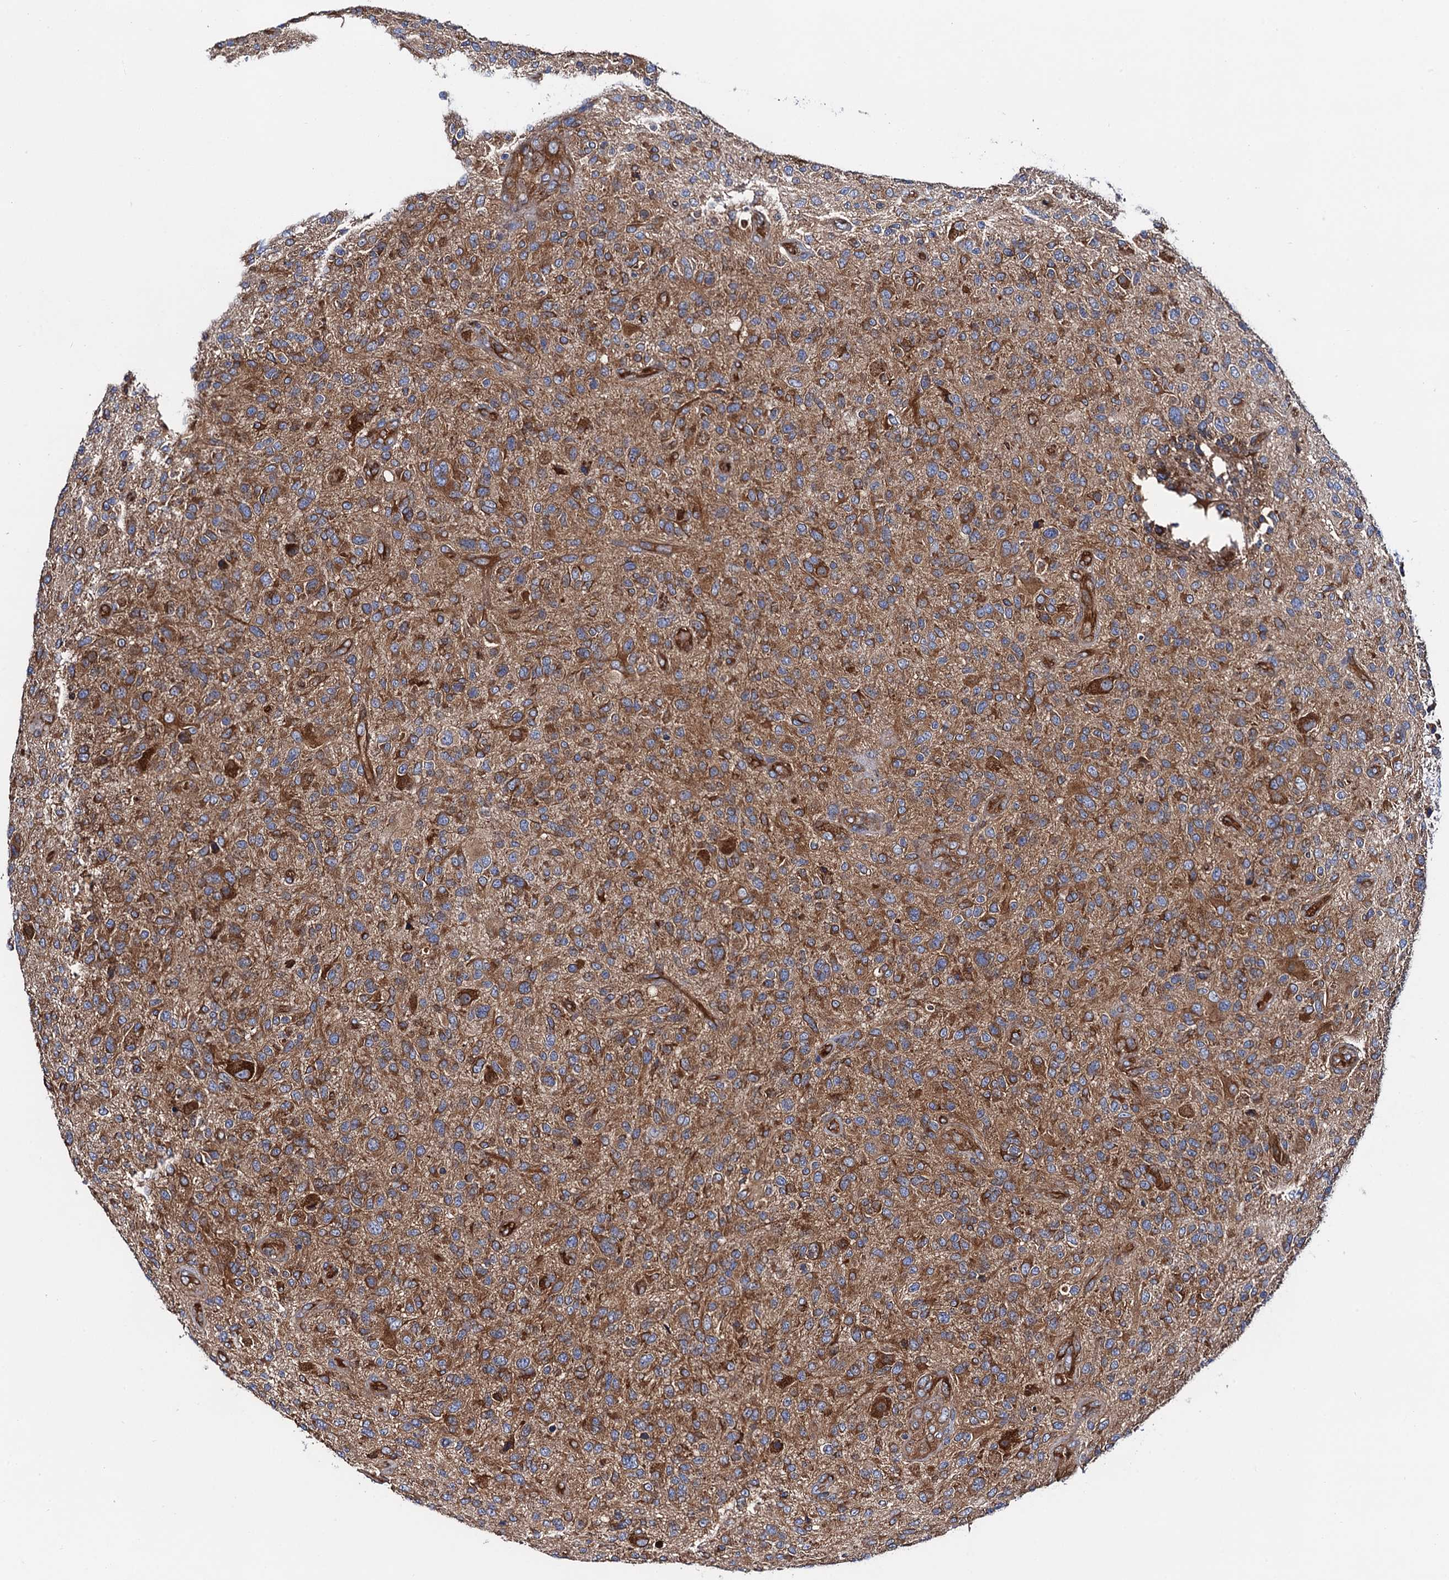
{"staining": {"intensity": "moderate", "quantity": ">75%", "location": "cytoplasmic/membranous"}, "tissue": "glioma", "cell_type": "Tumor cells", "image_type": "cancer", "snomed": [{"axis": "morphology", "description": "Glioma, malignant, High grade"}, {"axis": "topography", "description": "Brain"}], "caption": "Malignant high-grade glioma stained with a protein marker reveals moderate staining in tumor cells.", "gene": "MRPL48", "patient": {"sex": "male", "age": 47}}